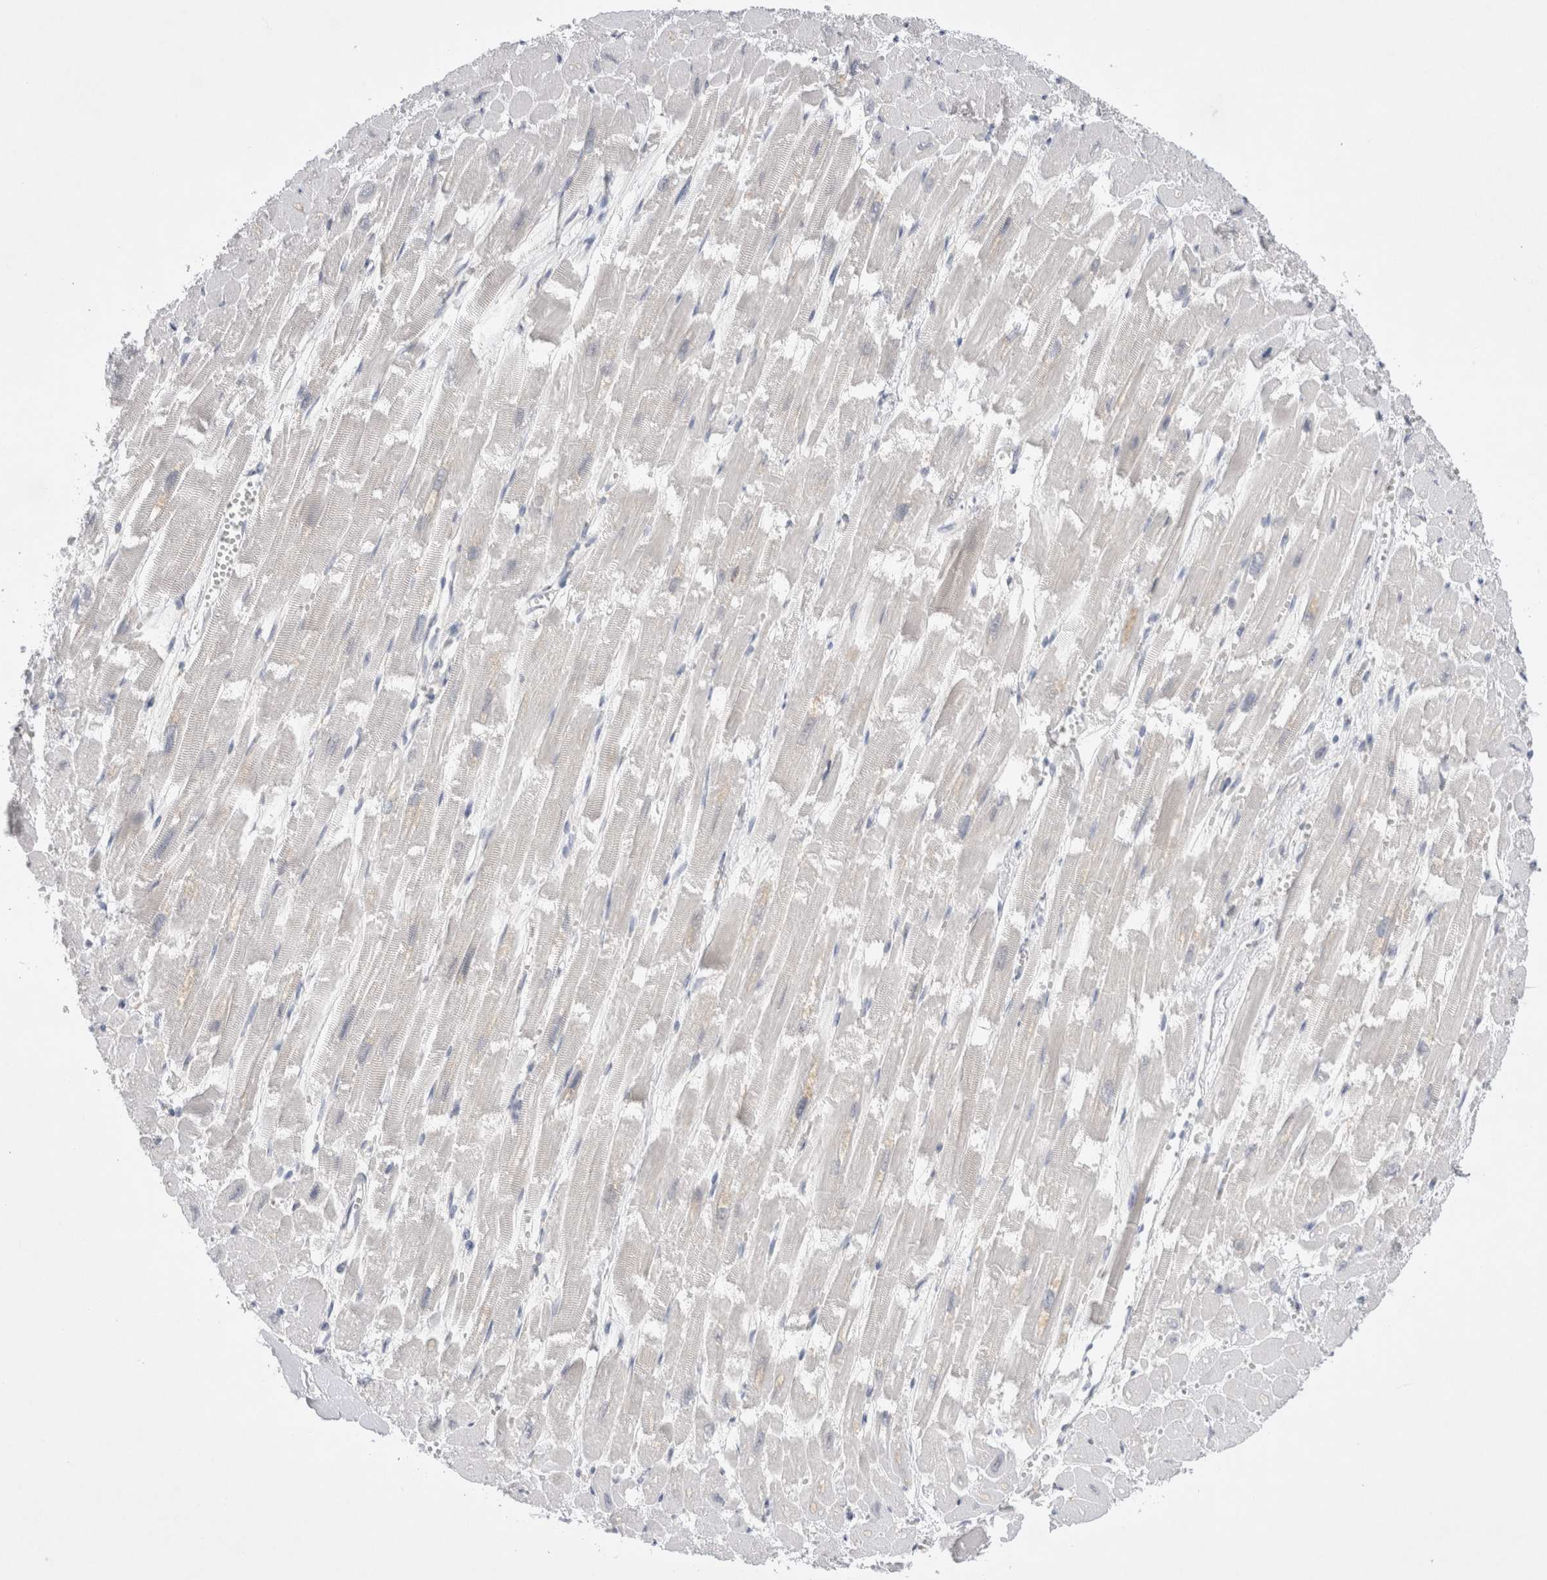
{"staining": {"intensity": "negative", "quantity": "none", "location": "none"}, "tissue": "heart muscle", "cell_type": "Cardiomyocytes", "image_type": "normal", "snomed": [{"axis": "morphology", "description": "Normal tissue, NOS"}, {"axis": "topography", "description": "Heart"}], "caption": "A histopathology image of heart muscle stained for a protein reveals no brown staining in cardiomyocytes.", "gene": "RBM12B", "patient": {"sex": "male", "age": 54}}